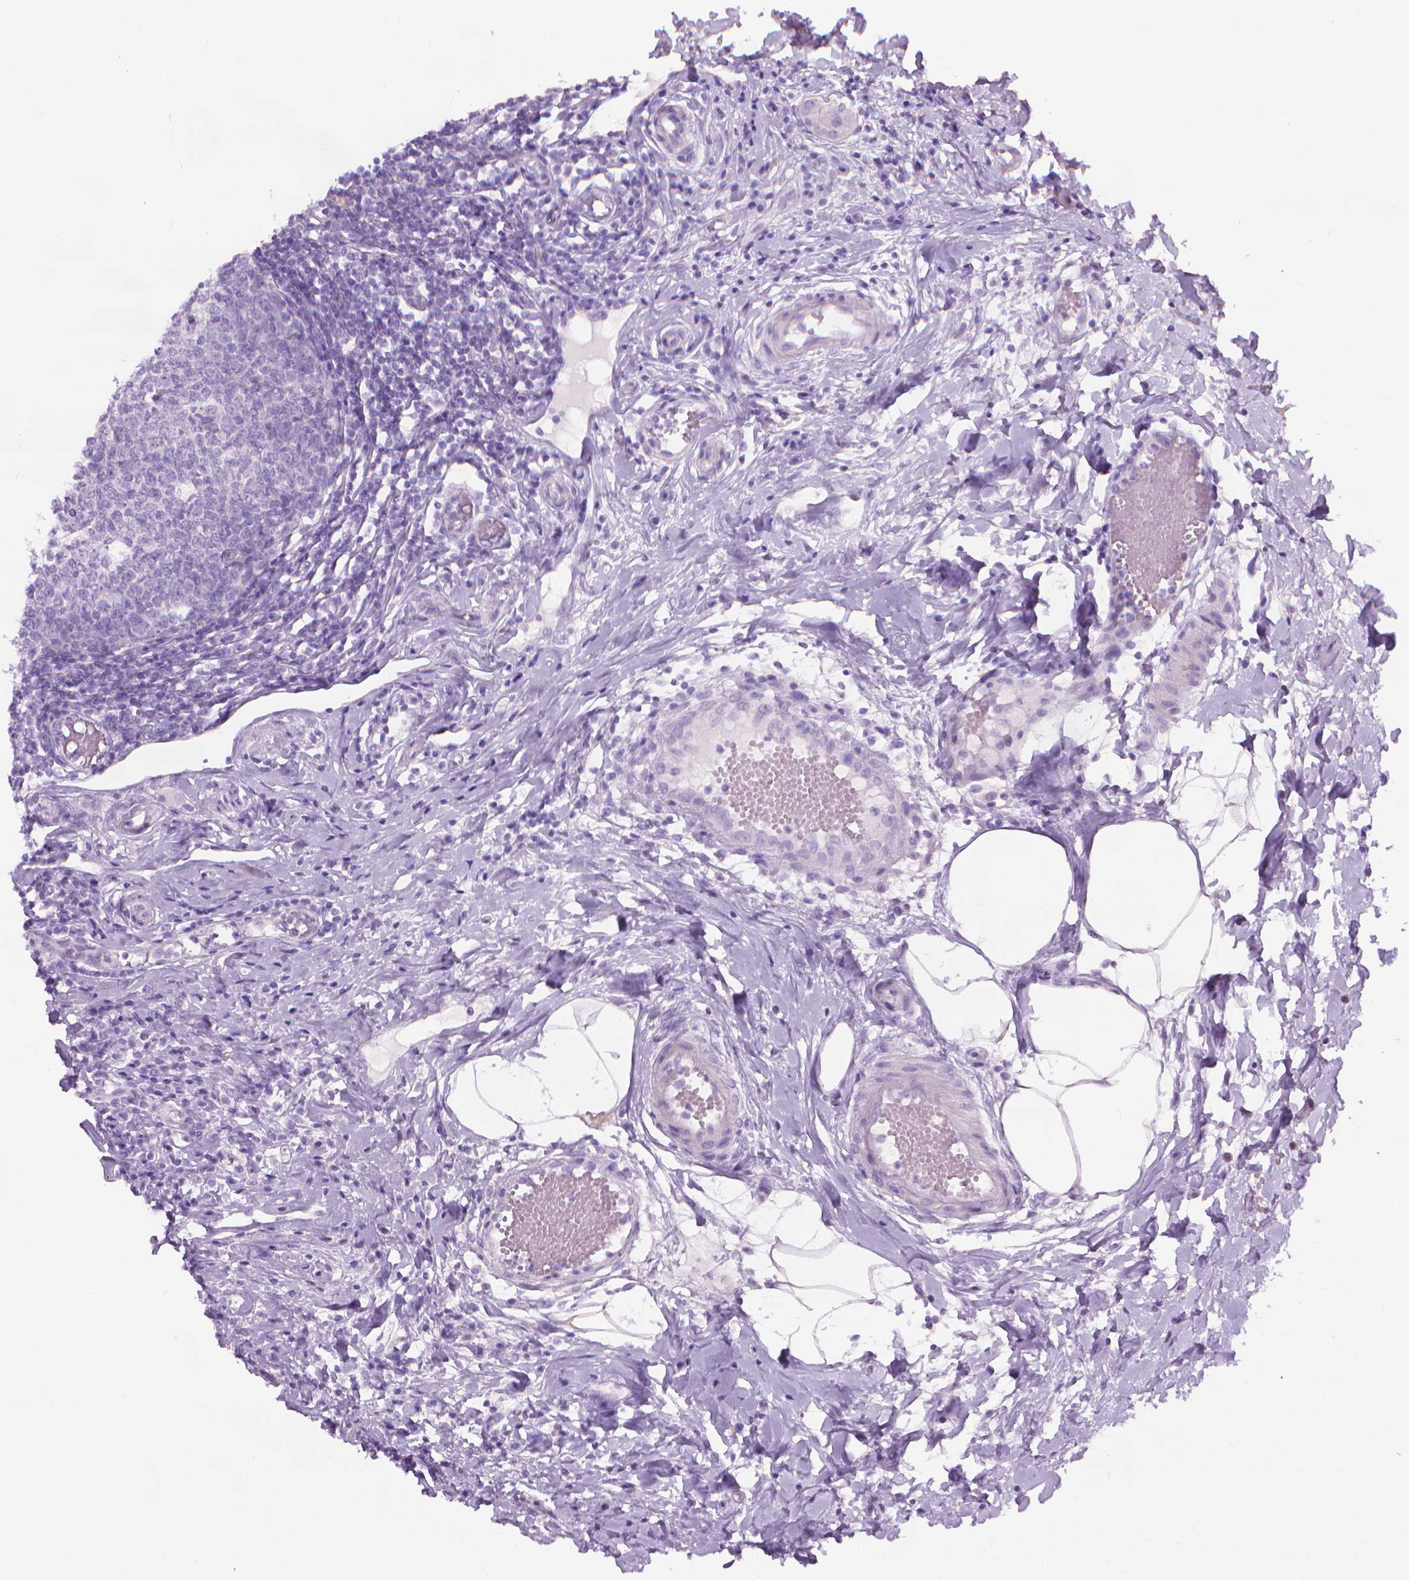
{"staining": {"intensity": "negative", "quantity": "none", "location": "none"}, "tissue": "appendix", "cell_type": "Glandular cells", "image_type": "normal", "snomed": [{"axis": "morphology", "description": "Normal tissue, NOS"}, {"axis": "morphology", "description": "Inflammation, NOS"}, {"axis": "topography", "description": "Appendix"}], "caption": "Appendix was stained to show a protein in brown. There is no significant positivity in glandular cells. (IHC, brightfield microscopy, high magnification).", "gene": "DNAI7", "patient": {"sex": "male", "age": 16}}